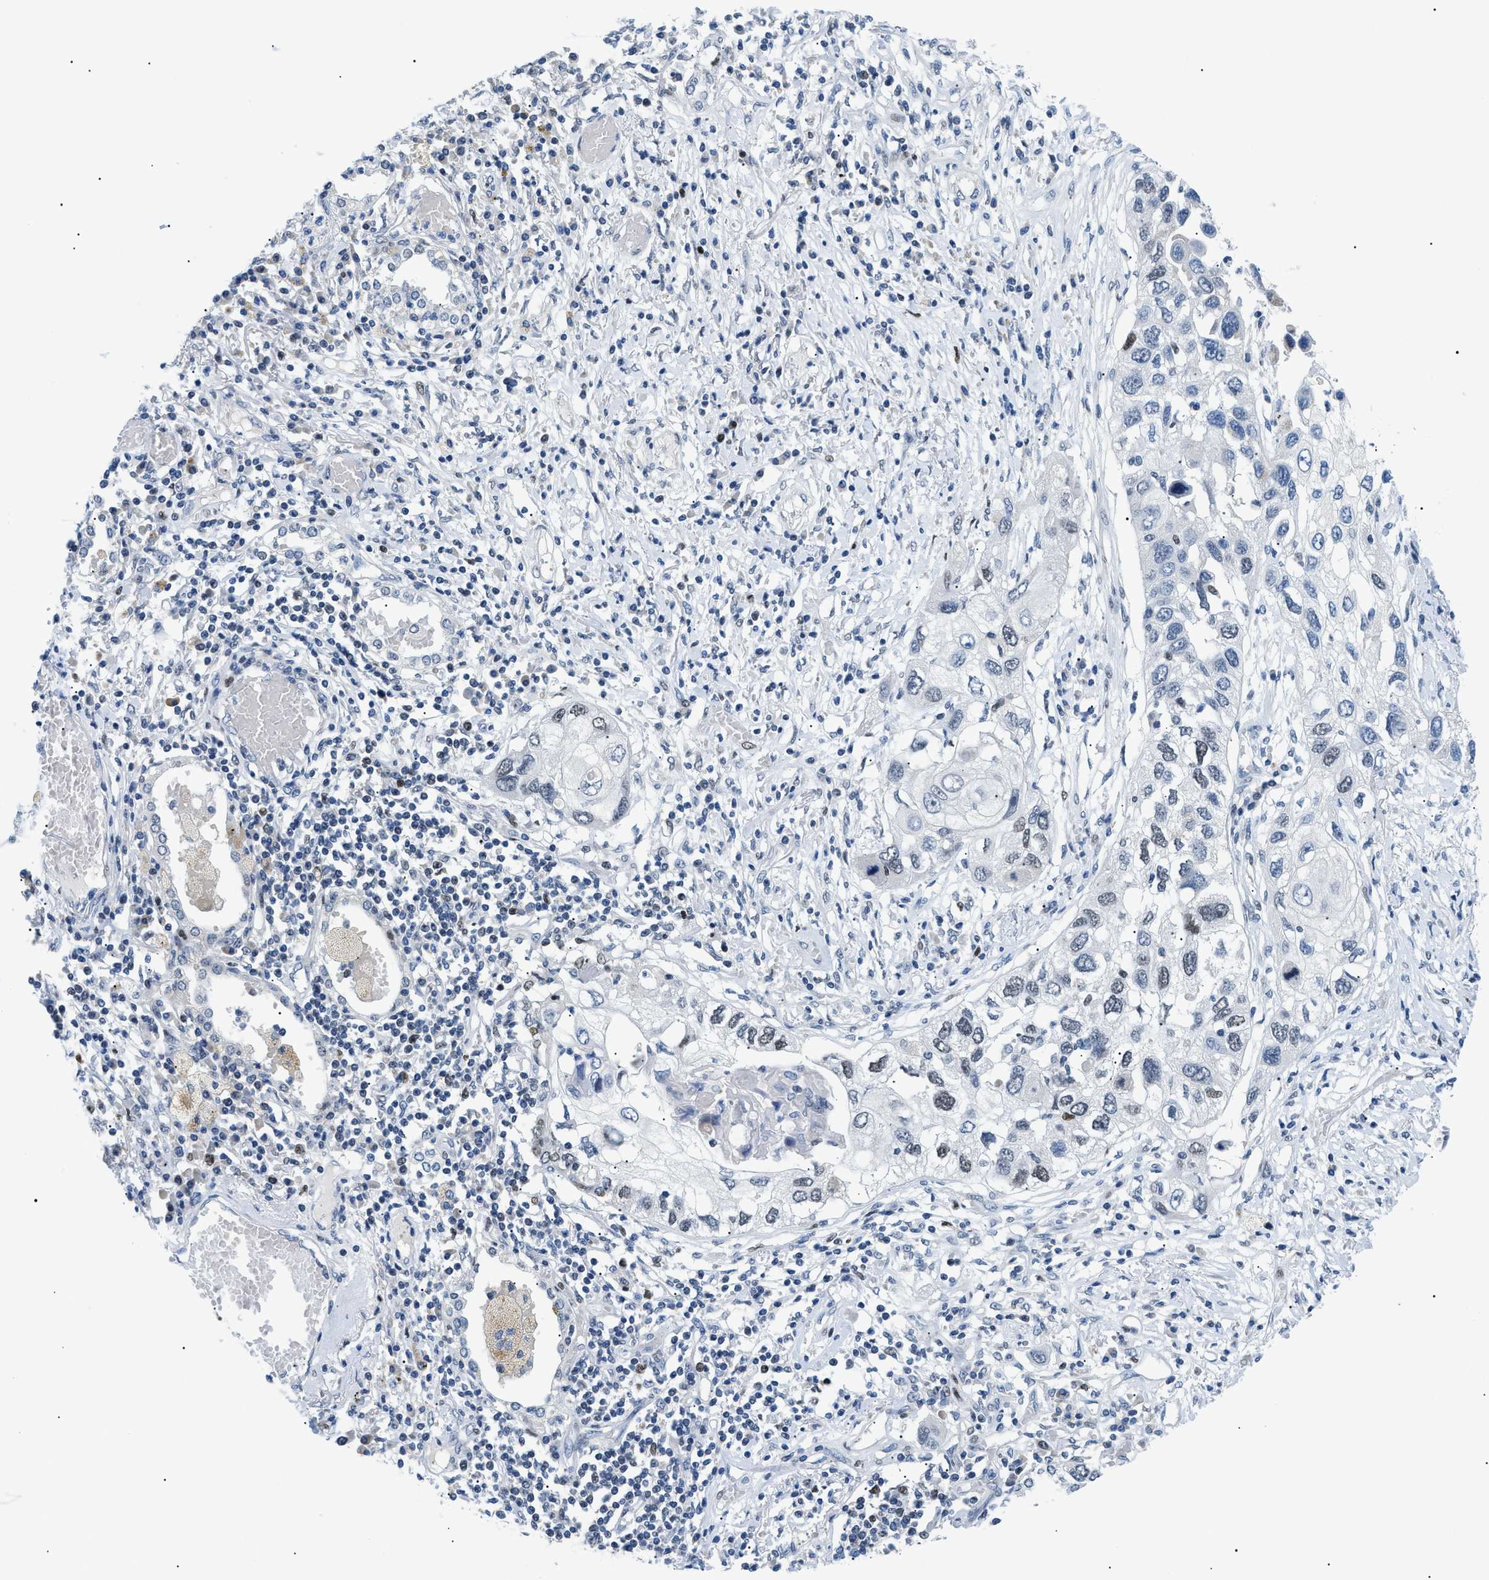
{"staining": {"intensity": "weak", "quantity": "<25%", "location": "nuclear"}, "tissue": "lung cancer", "cell_type": "Tumor cells", "image_type": "cancer", "snomed": [{"axis": "morphology", "description": "Squamous cell carcinoma, NOS"}, {"axis": "topography", "description": "Lung"}], "caption": "Protein analysis of lung squamous cell carcinoma reveals no significant expression in tumor cells.", "gene": "SMARCC1", "patient": {"sex": "male", "age": 71}}